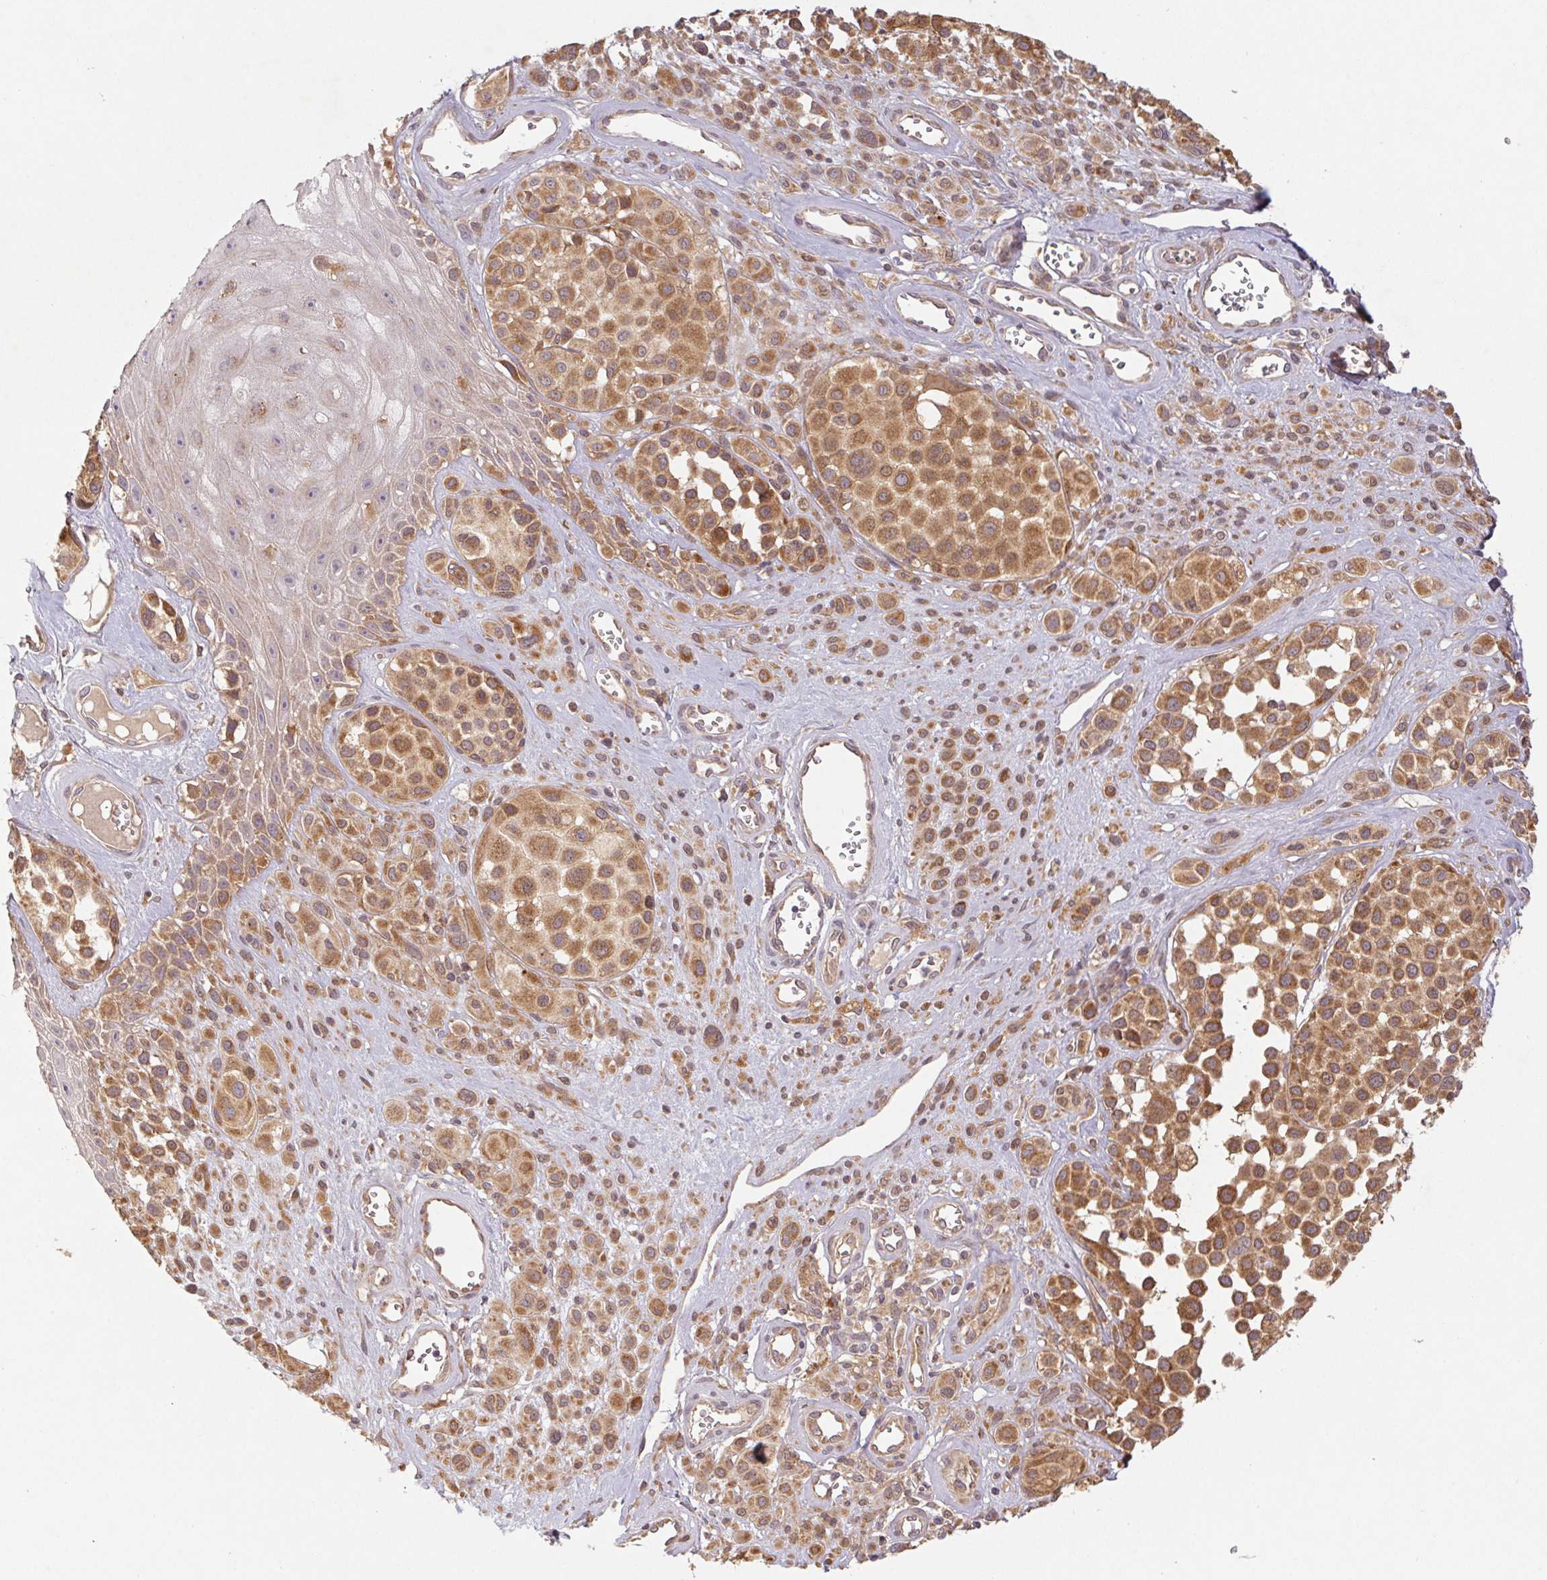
{"staining": {"intensity": "moderate", "quantity": ">75%", "location": "cytoplasmic/membranous"}, "tissue": "melanoma", "cell_type": "Tumor cells", "image_type": "cancer", "snomed": [{"axis": "morphology", "description": "Malignant melanoma, NOS"}, {"axis": "topography", "description": "Skin"}], "caption": "This is an image of immunohistochemistry (IHC) staining of melanoma, which shows moderate positivity in the cytoplasmic/membranous of tumor cells.", "gene": "MTHFD1", "patient": {"sex": "male", "age": 77}}